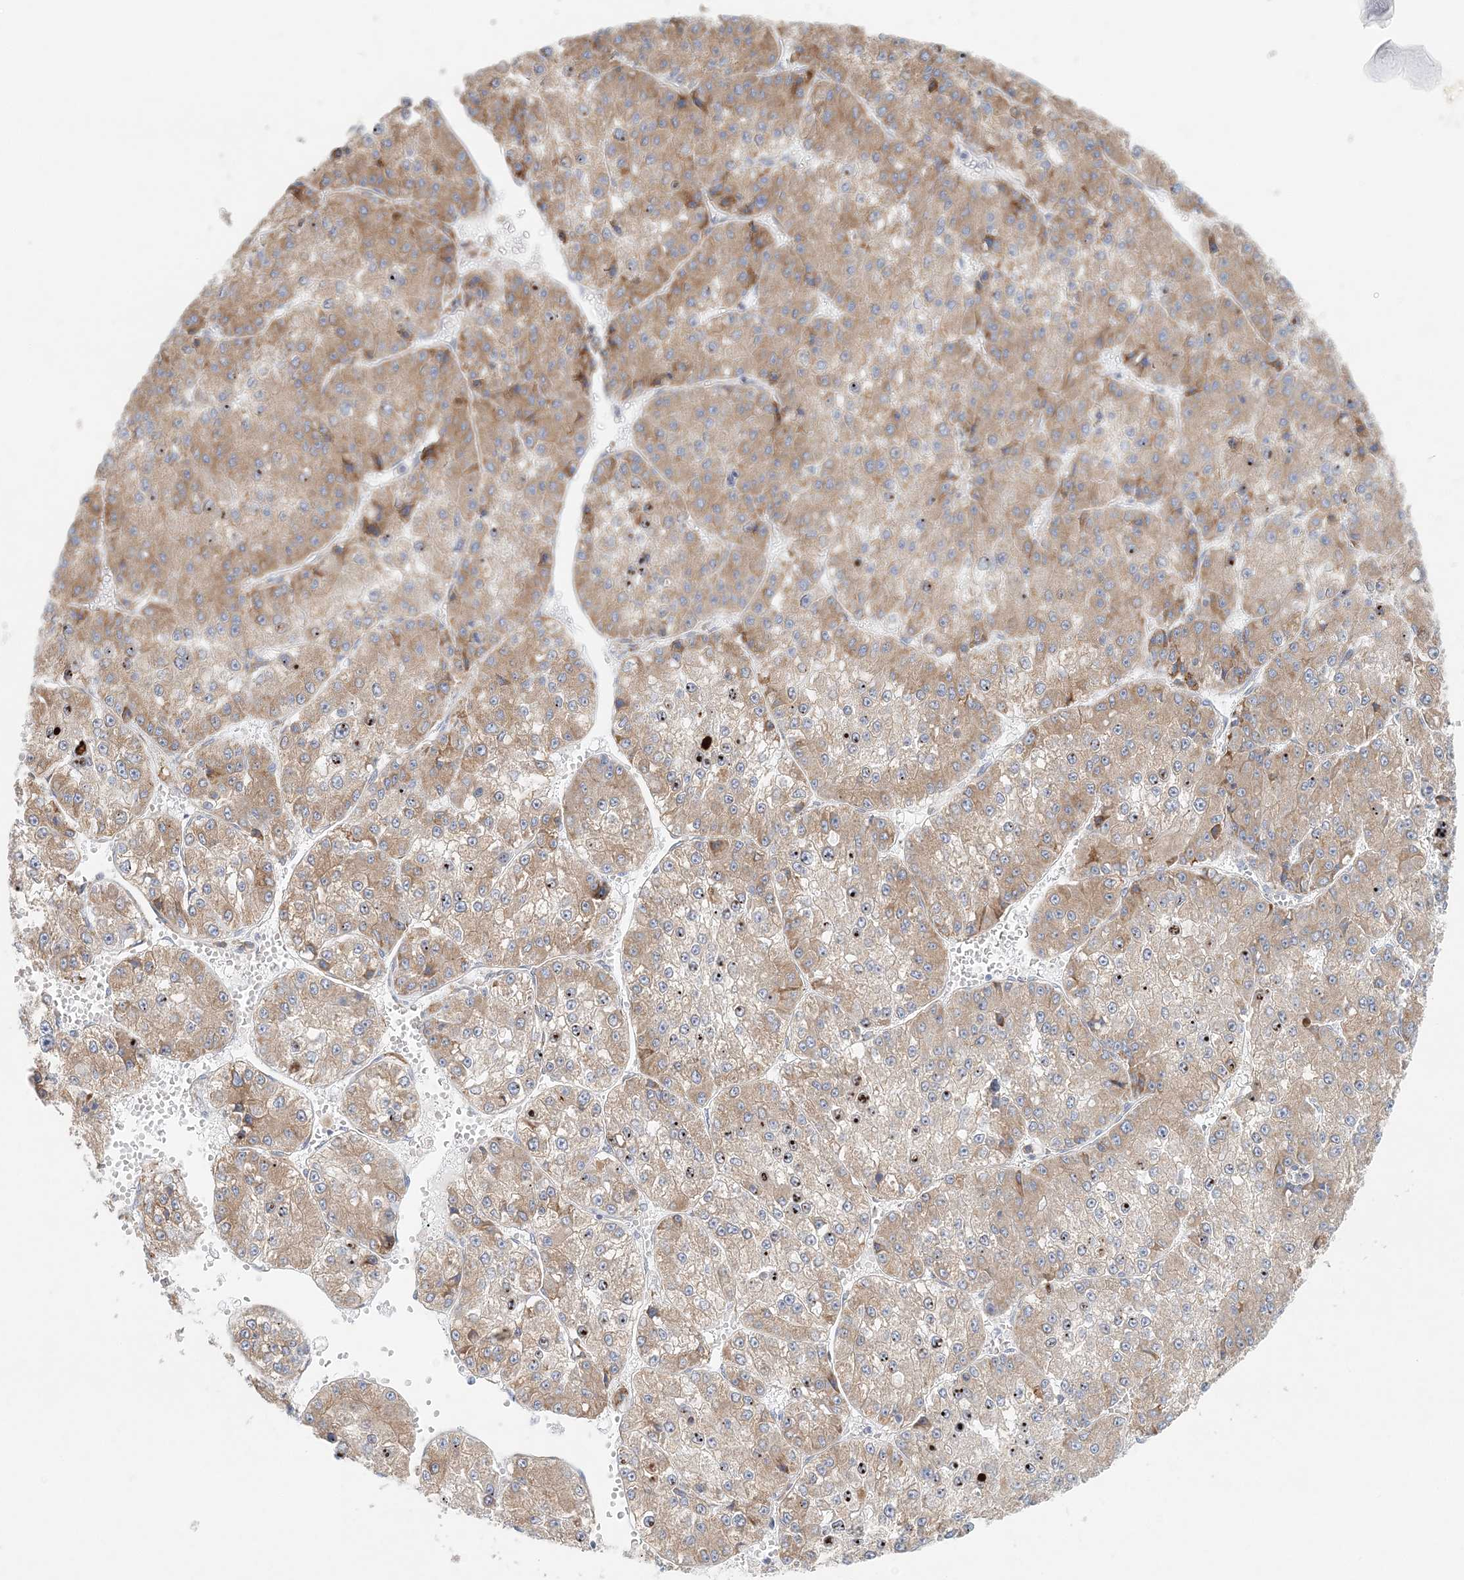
{"staining": {"intensity": "moderate", "quantity": ">75%", "location": "cytoplasmic/membranous"}, "tissue": "liver cancer", "cell_type": "Tumor cells", "image_type": "cancer", "snomed": [{"axis": "morphology", "description": "Carcinoma, Hepatocellular, NOS"}, {"axis": "topography", "description": "Liver"}], "caption": "Human liver cancer stained for a protein (brown) demonstrates moderate cytoplasmic/membranous positive expression in approximately >75% of tumor cells.", "gene": "STK11IP", "patient": {"sex": "female", "age": 73}}